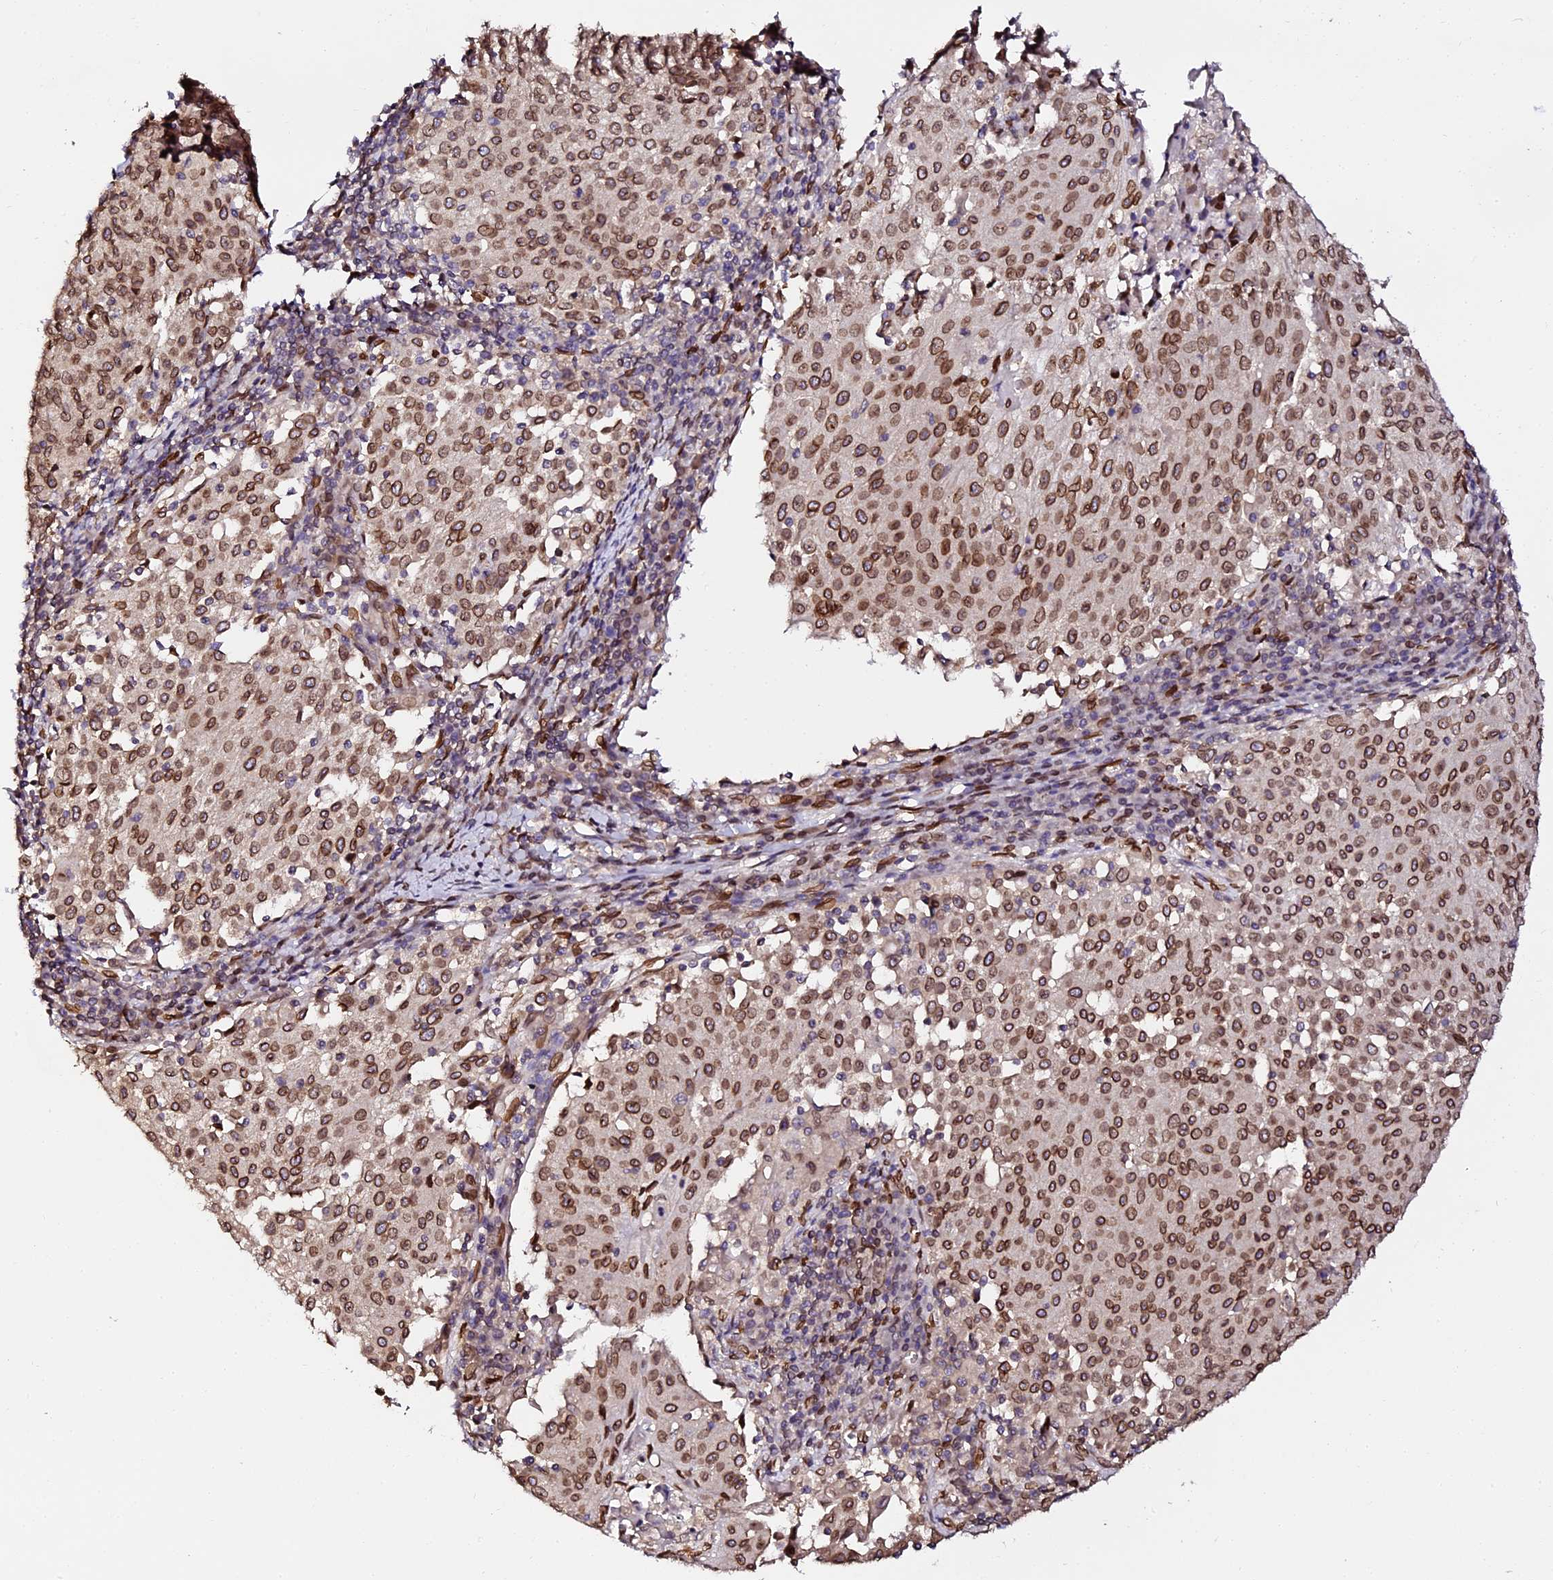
{"staining": {"intensity": "strong", "quantity": ">75%", "location": "cytoplasmic/membranous,nuclear"}, "tissue": "cervical cancer", "cell_type": "Tumor cells", "image_type": "cancer", "snomed": [{"axis": "morphology", "description": "Squamous cell carcinoma, NOS"}, {"axis": "topography", "description": "Cervix"}], "caption": "IHC micrograph of neoplastic tissue: human cervical cancer (squamous cell carcinoma) stained using immunohistochemistry displays high levels of strong protein expression localized specifically in the cytoplasmic/membranous and nuclear of tumor cells, appearing as a cytoplasmic/membranous and nuclear brown color.", "gene": "ANAPC5", "patient": {"sex": "female", "age": 46}}